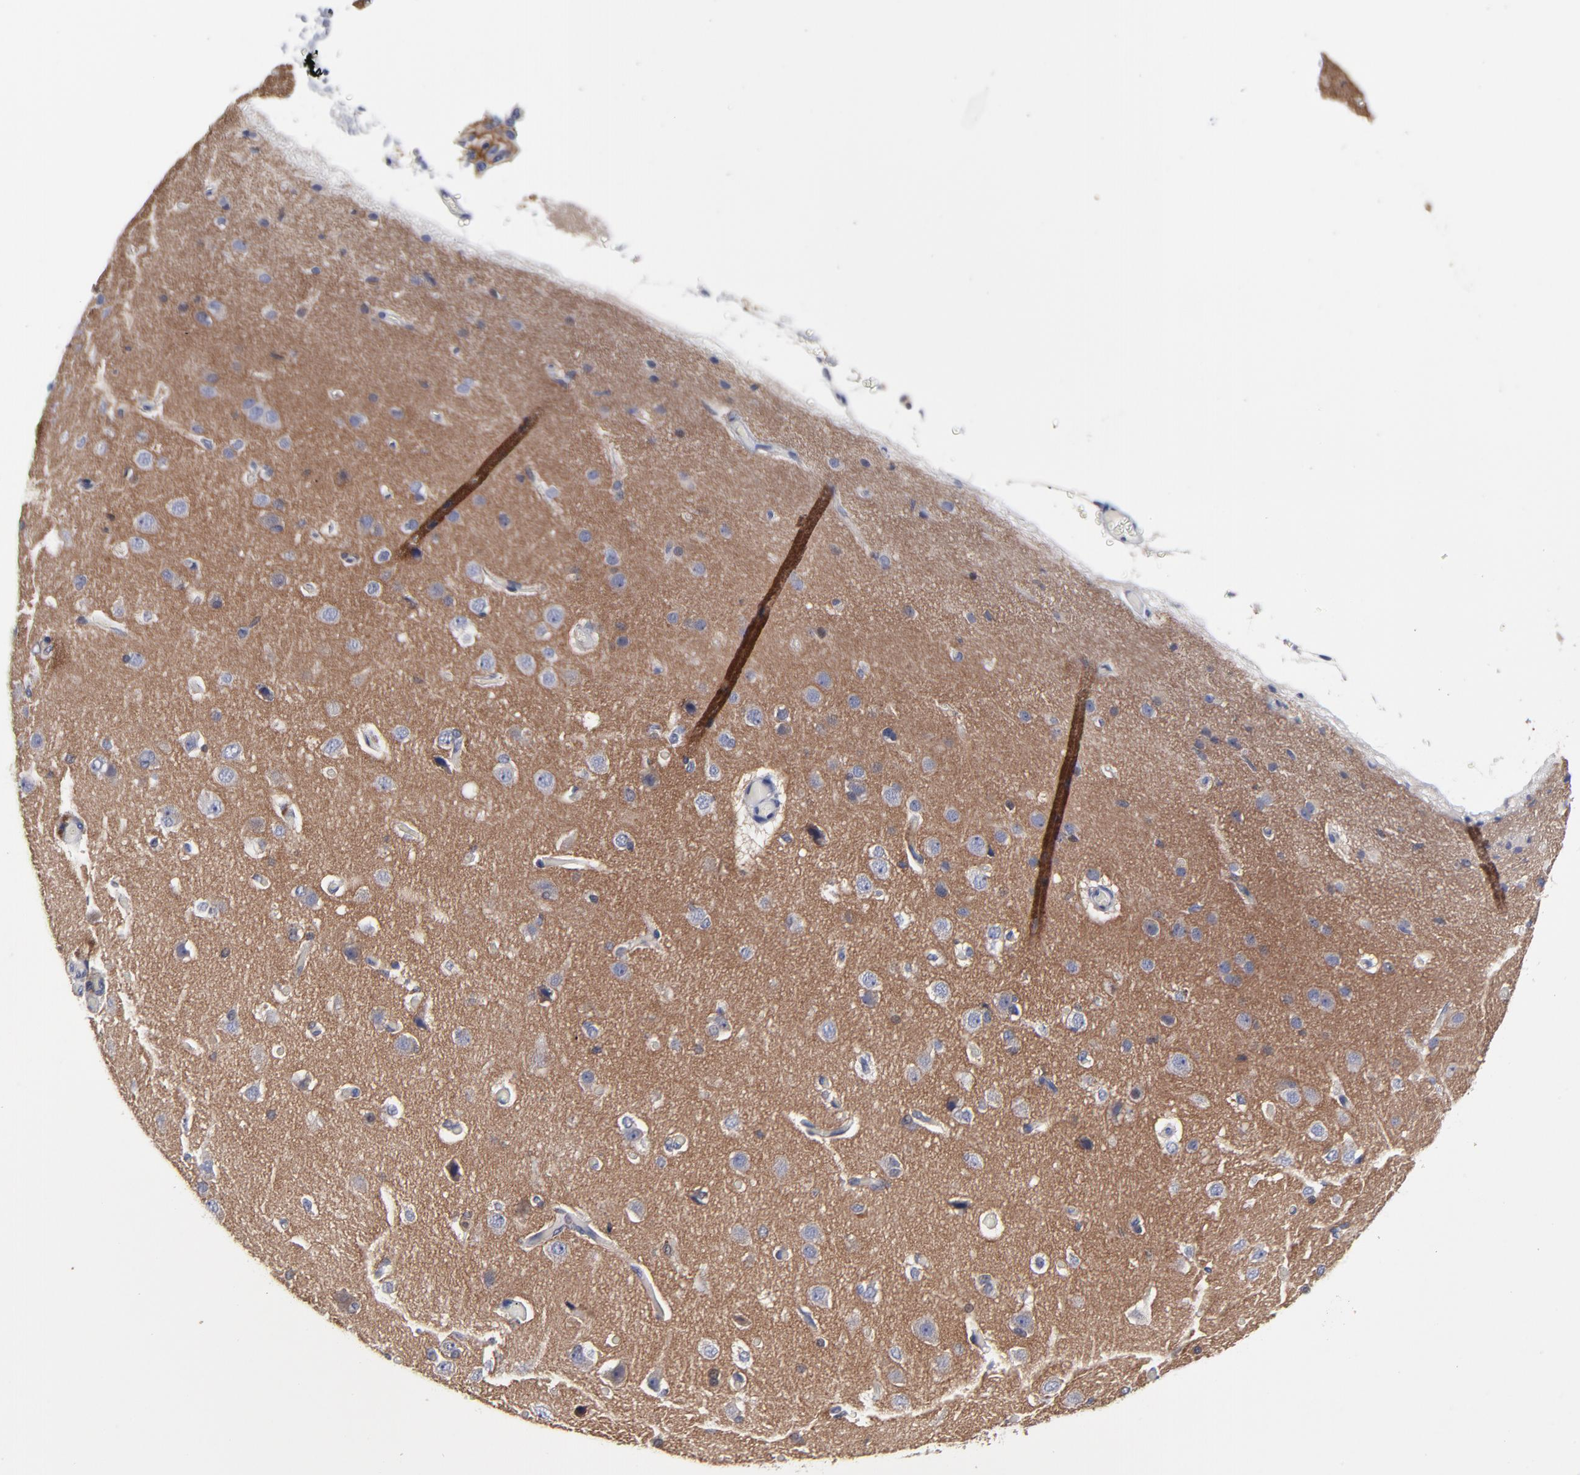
{"staining": {"intensity": "negative", "quantity": "none", "location": "none"}, "tissue": "cerebral cortex", "cell_type": "Endothelial cells", "image_type": "normal", "snomed": [{"axis": "morphology", "description": "Normal tissue, NOS"}, {"axis": "morphology", "description": "Glioma, malignant, High grade"}, {"axis": "topography", "description": "Cerebral cortex"}], "caption": "Histopathology image shows no protein staining in endothelial cells of normal cerebral cortex. (Brightfield microscopy of DAB (3,3'-diaminobenzidine) IHC at high magnification).", "gene": "CXADR", "patient": {"sex": "male", "age": 77}}